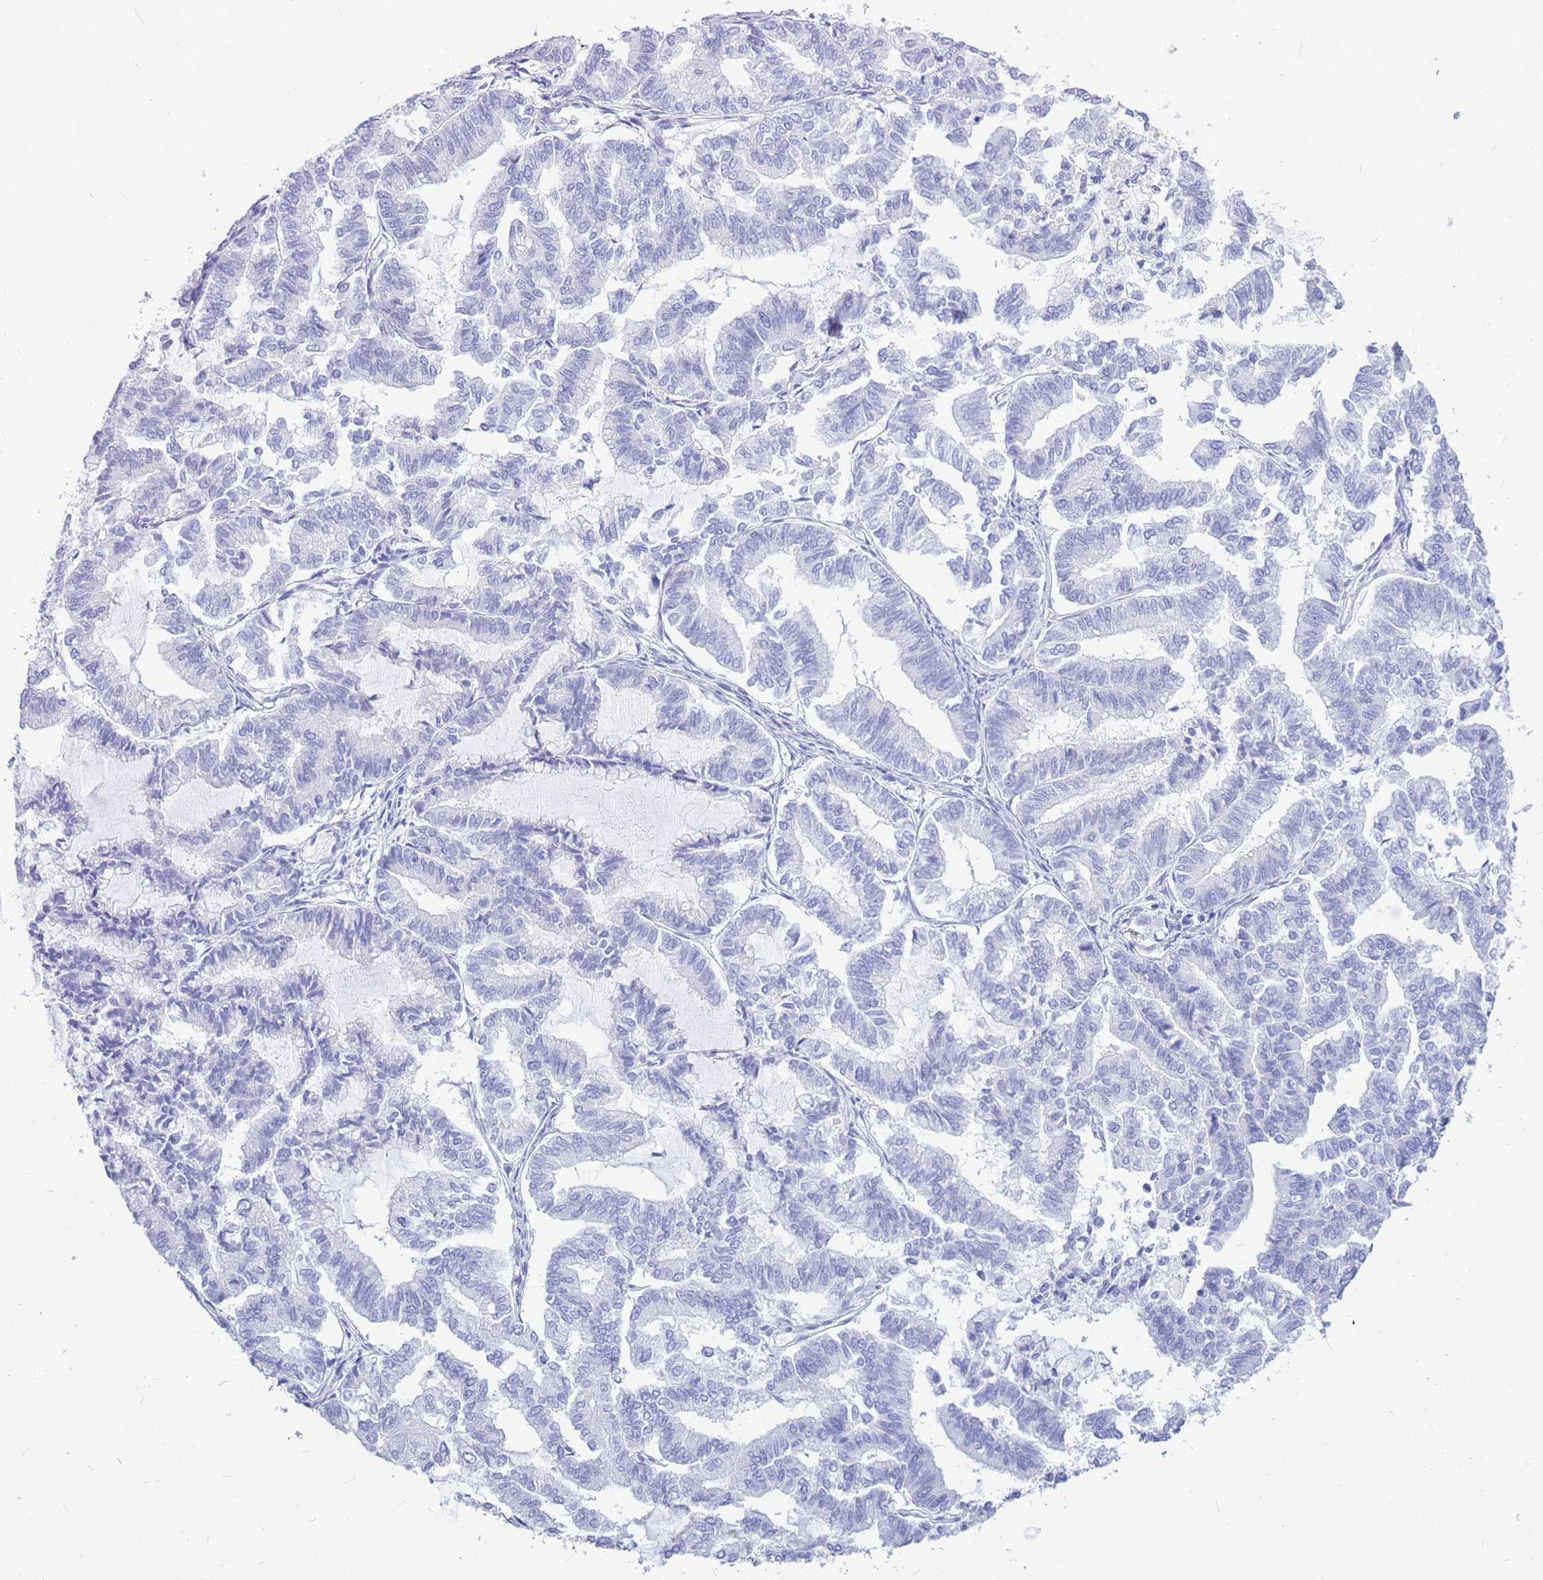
{"staining": {"intensity": "negative", "quantity": "none", "location": "none"}, "tissue": "endometrial cancer", "cell_type": "Tumor cells", "image_type": "cancer", "snomed": [{"axis": "morphology", "description": "Adenocarcinoma, NOS"}, {"axis": "topography", "description": "Endometrium"}], "caption": "A photomicrograph of endometrial cancer (adenocarcinoma) stained for a protein shows no brown staining in tumor cells. (IHC, brightfield microscopy, high magnification).", "gene": "HERC1", "patient": {"sex": "female", "age": 79}}